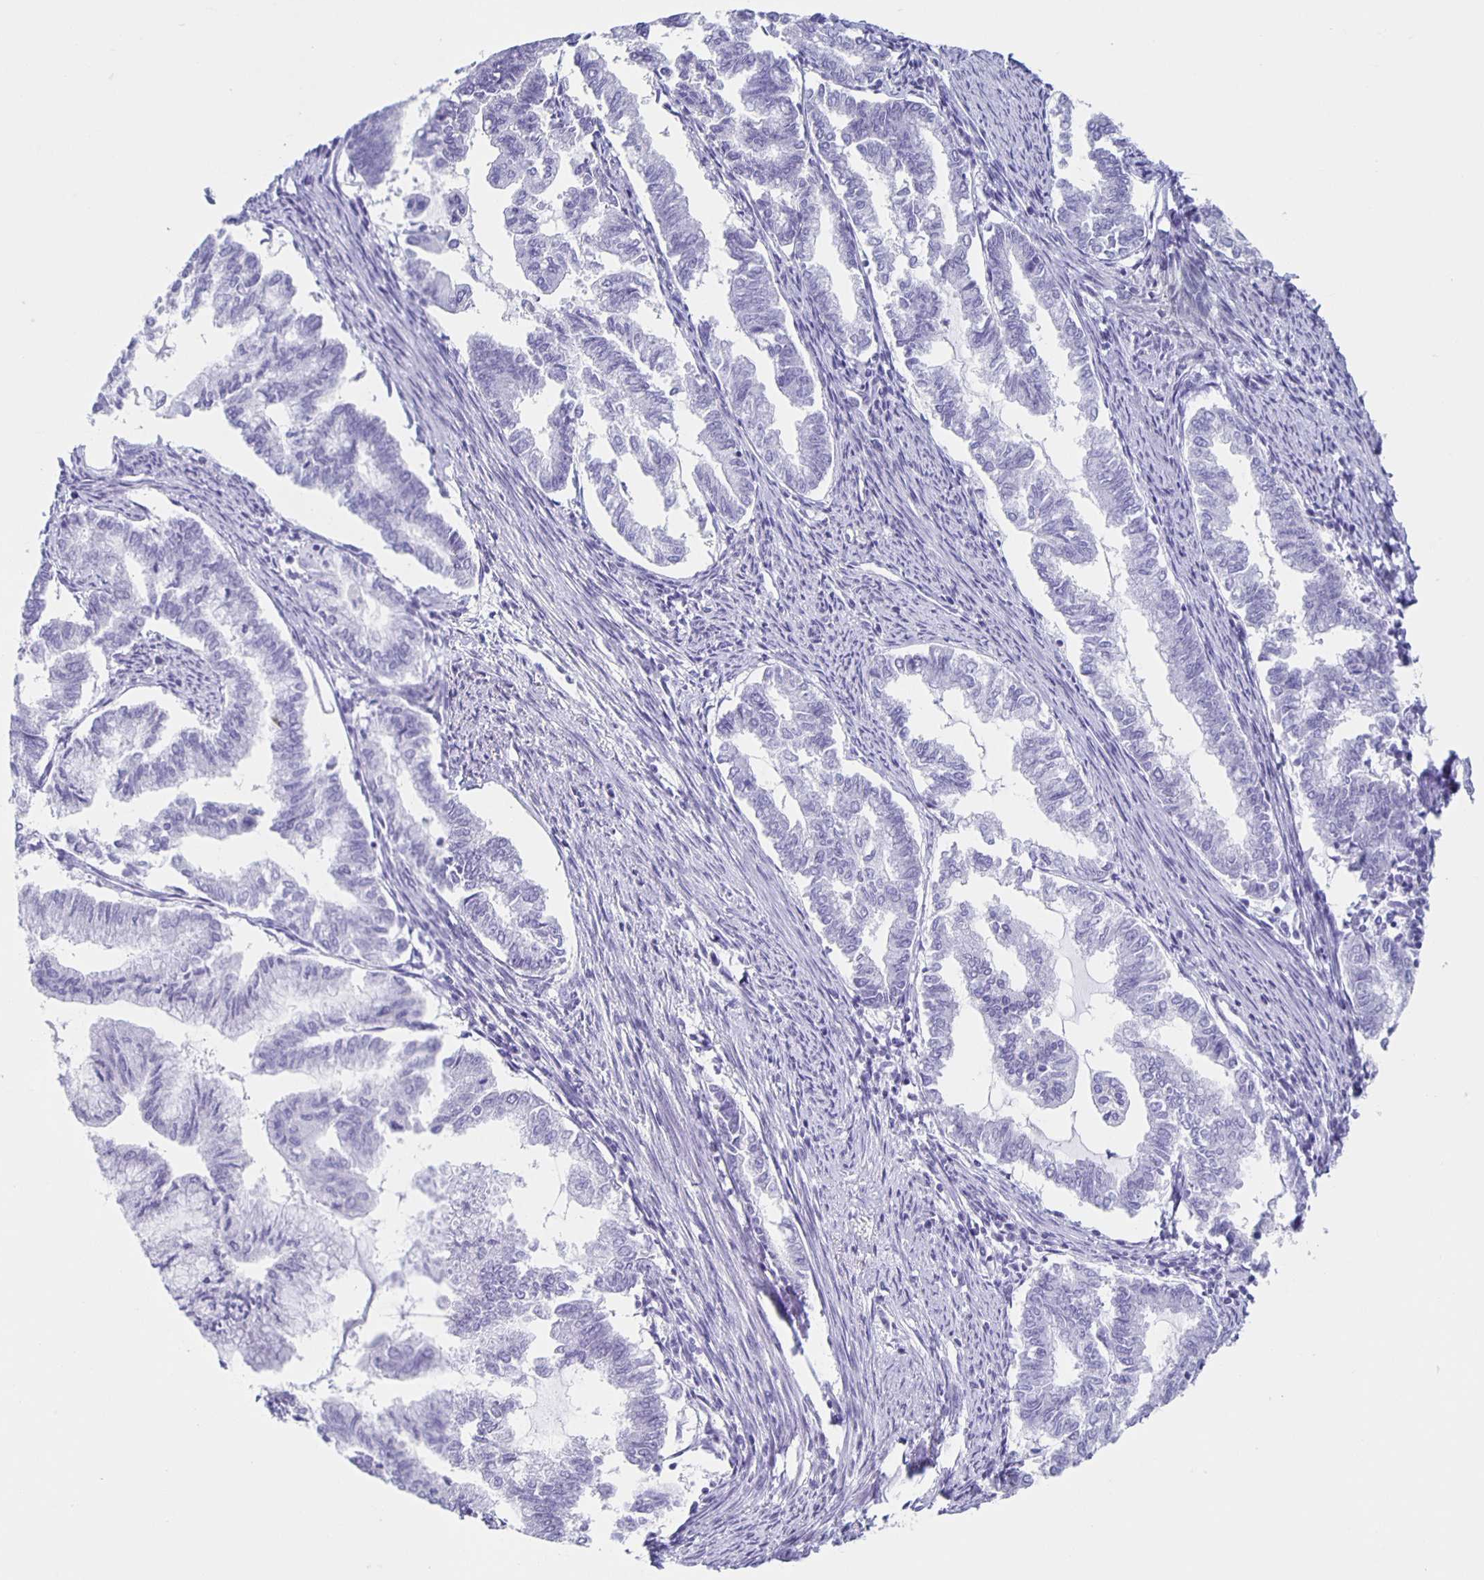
{"staining": {"intensity": "negative", "quantity": "none", "location": "none"}, "tissue": "endometrial cancer", "cell_type": "Tumor cells", "image_type": "cancer", "snomed": [{"axis": "morphology", "description": "Adenocarcinoma, NOS"}, {"axis": "topography", "description": "Endometrium"}], "caption": "Photomicrograph shows no significant protein staining in tumor cells of endometrial adenocarcinoma.", "gene": "TPPP", "patient": {"sex": "female", "age": 79}}